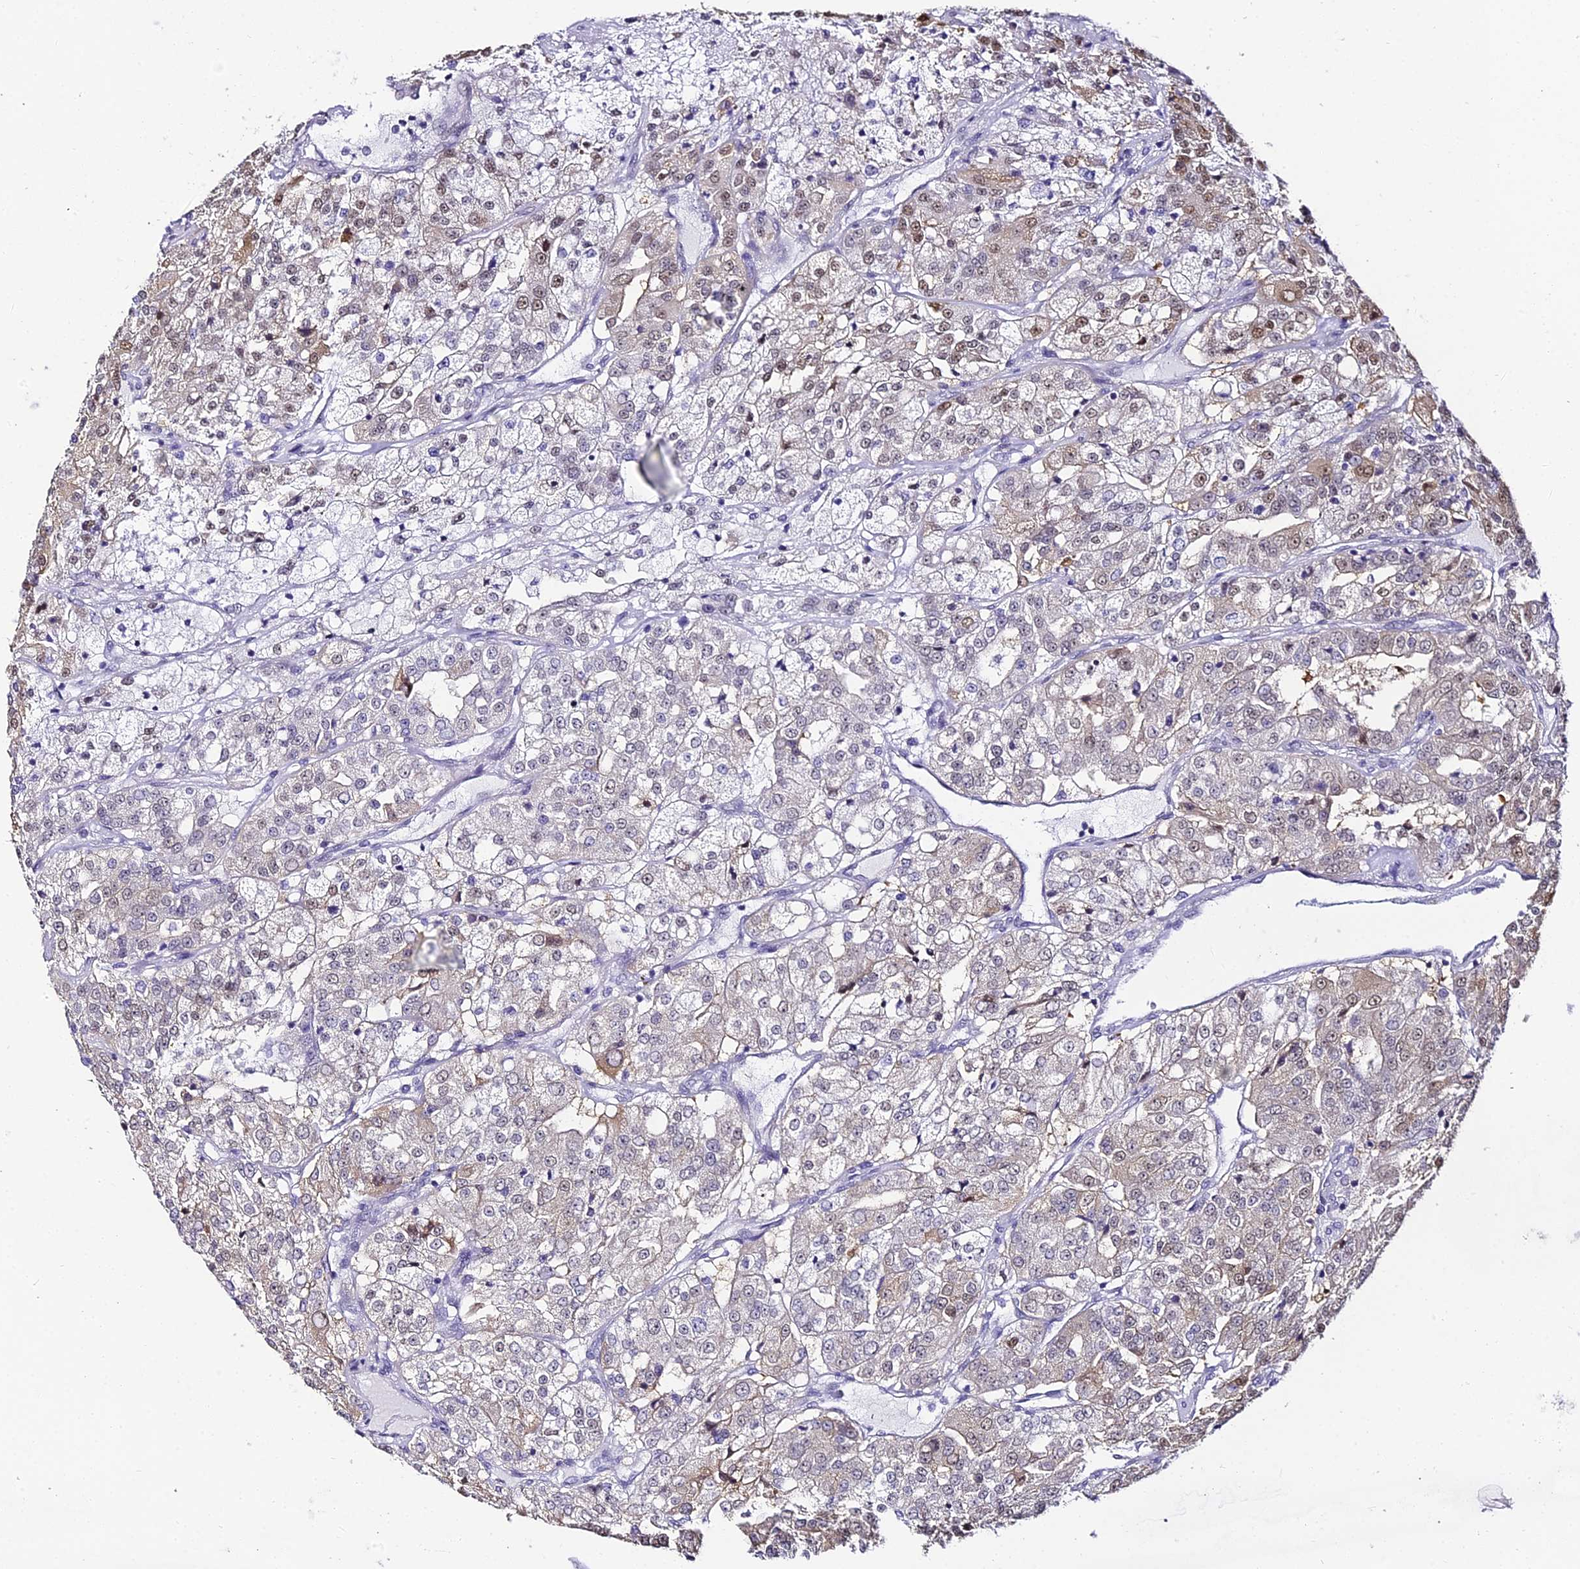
{"staining": {"intensity": "weak", "quantity": "25%-75%", "location": "cytoplasmic/membranous,nuclear"}, "tissue": "renal cancer", "cell_type": "Tumor cells", "image_type": "cancer", "snomed": [{"axis": "morphology", "description": "Adenocarcinoma, NOS"}, {"axis": "topography", "description": "Kidney"}], "caption": "Immunohistochemical staining of renal cancer (adenocarcinoma) demonstrates low levels of weak cytoplasmic/membranous and nuclear staining in about 25%-75% of tumor cells.", "gene": "ABHD14A-ACY1", "patient": {"sex": "female", "age": 63}}